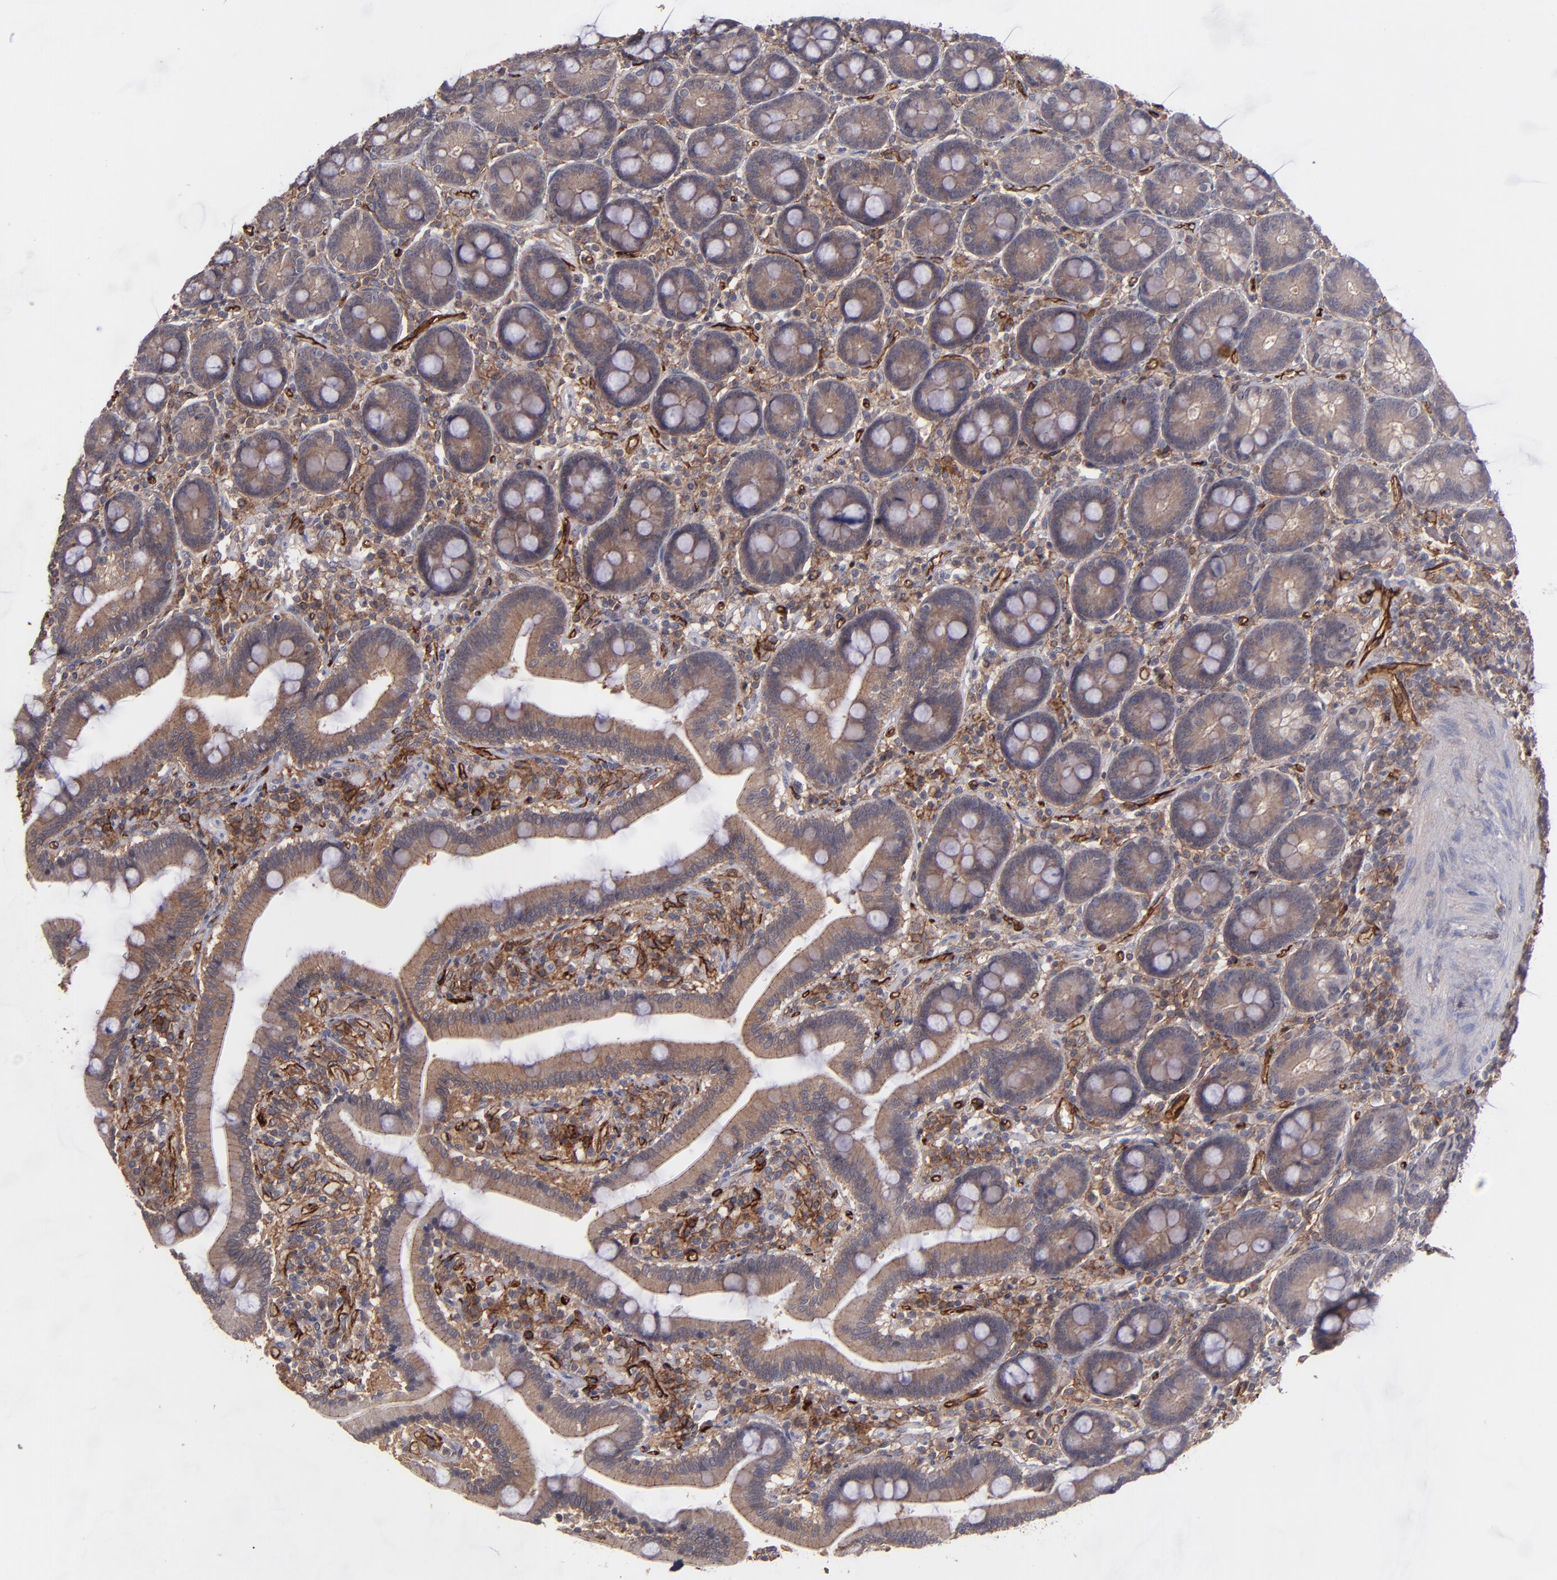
{"staining": {"intensity": "moderate", "quantity": "25%-75%", "location": "cytoplasmic/membranous"}, "tissue": "duodenum", "cell_type": "Glandular cells", "image_type": "normal", "snomed": [{"axis": "morphology", "description": "Normal tissue, NOS"}, {"axis": "topography", "description": "Duodenum"}], "caption": "The photomicrograph demonstrates staining of normal duodenum, revealing moderate cytoplasmic/membranous protein positivity (brown color) within glandular cells.", "gene": "ICAM1", "patient": {"sex": "male", "age": 66}}